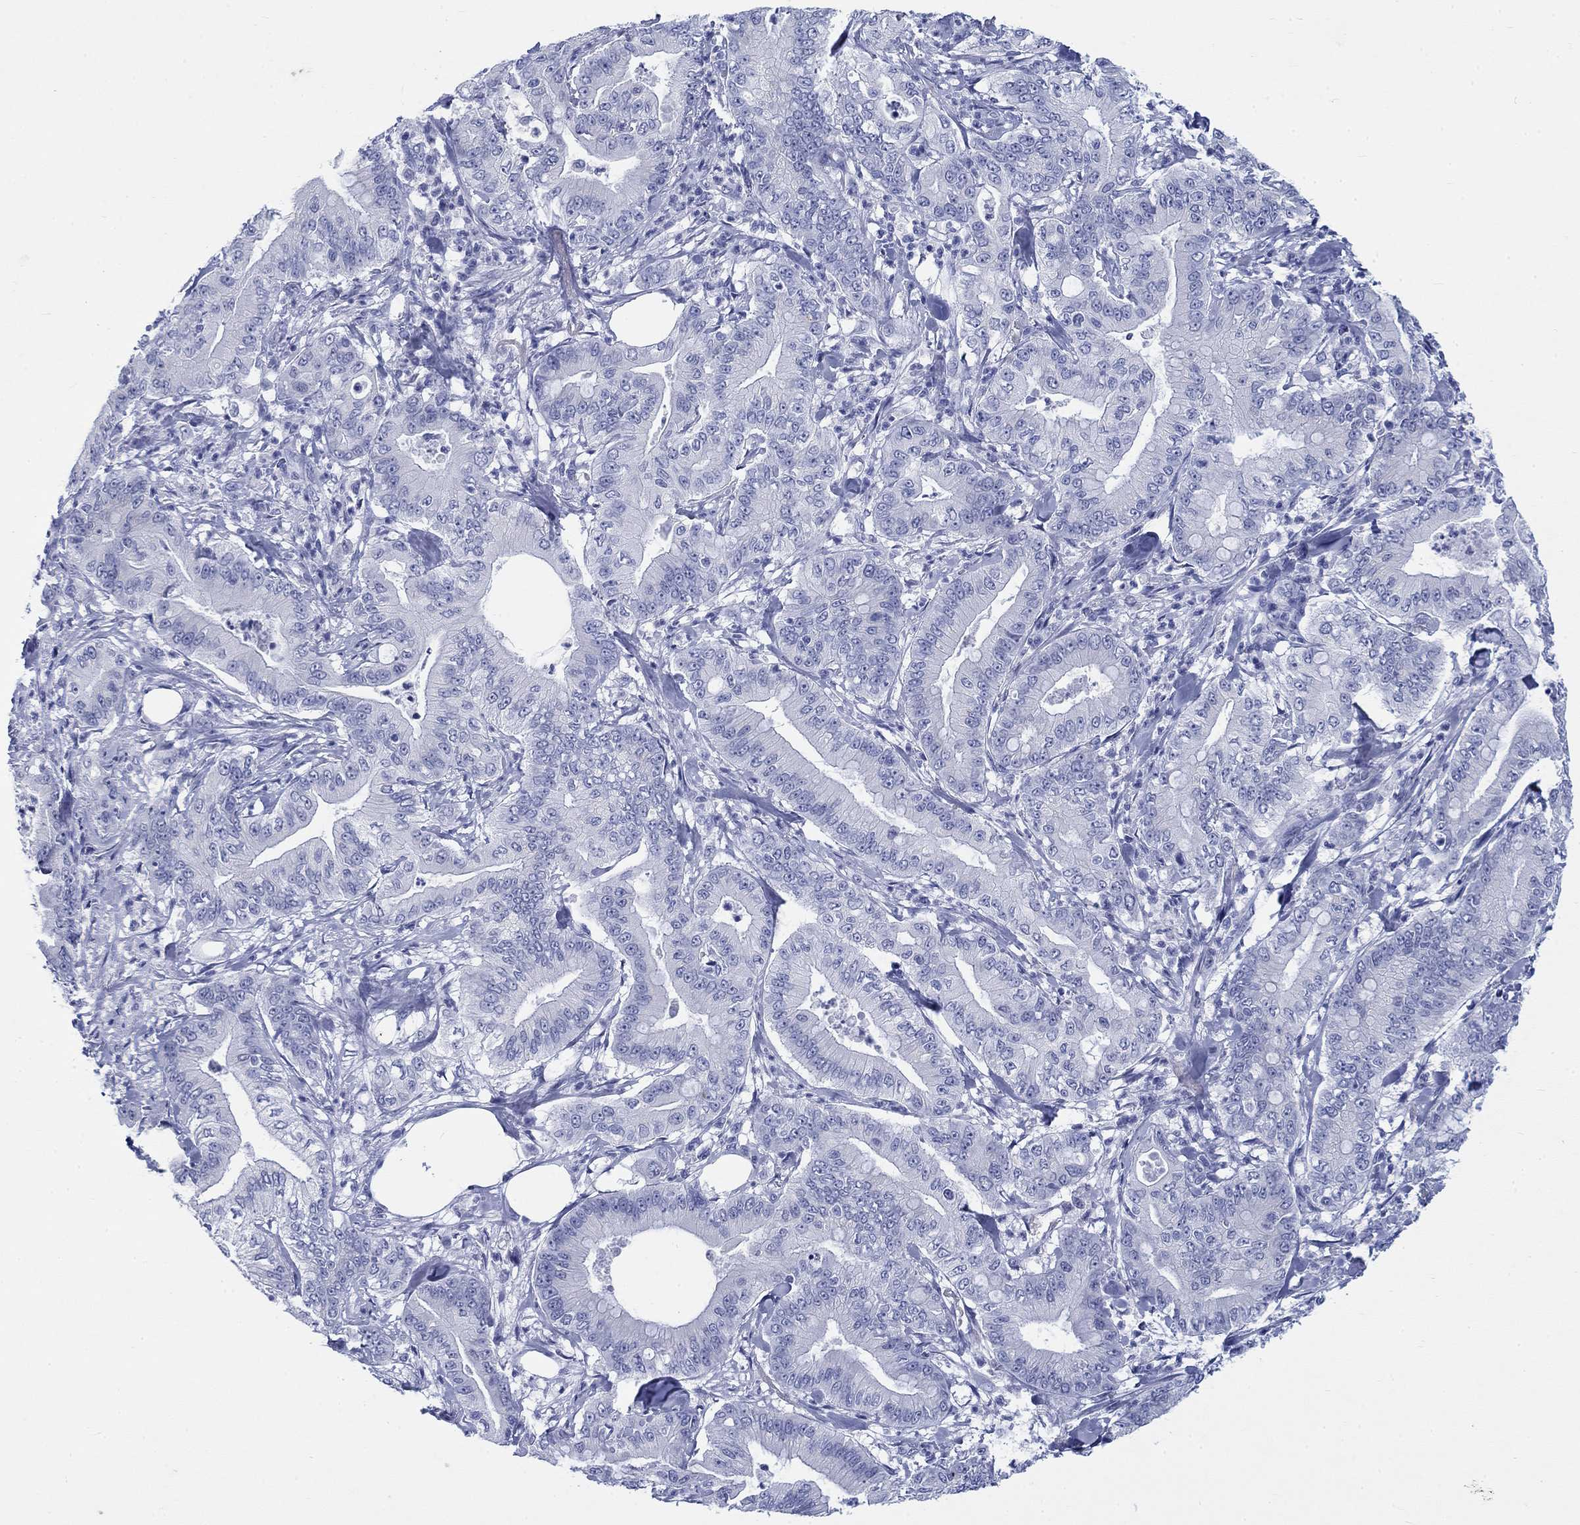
{"staining": {"intensity": "negative", "quantity": "none", "location": "none"}, "tissue": "pancreatic cancer", "cell_type": "Tumor cells", "image_type": "cancer", "snomed": [{"axis": "morphology", "description": "Adenocarcinoma, NOS"}, {"axis": "topography", "description": "Pancreas"}], "caption": "Micrograph shows no protein expression in tumor cells of pancreatic cancer tissue.", "gene": "KRT76", "patient": {"sex": "male", "age": 71}}